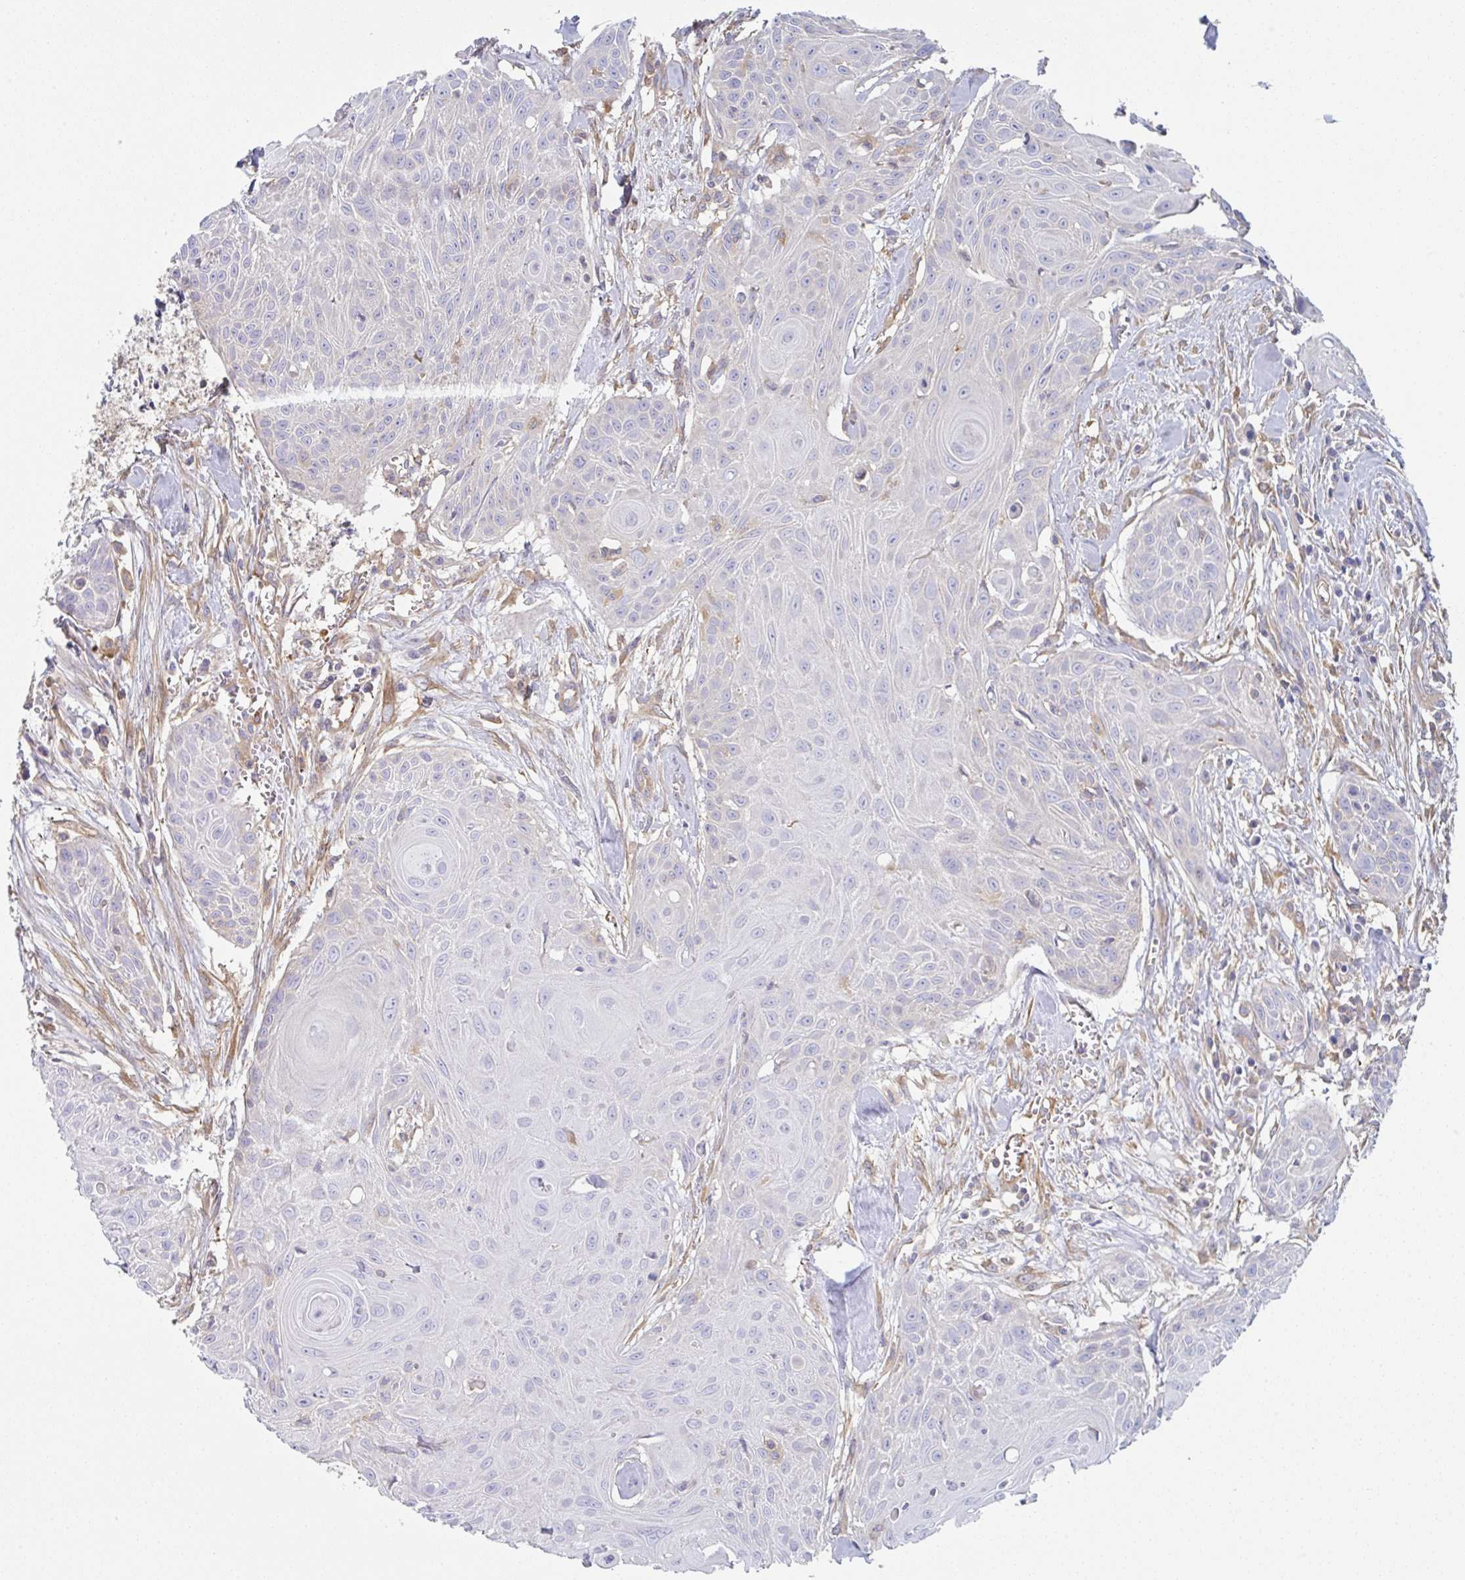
{"staining": {"intensity": "negative", "quantity": "none", "location": "none"}, "tissue": "head and neck cancer", "cell_type": "Tumor cells", "image_type": "cancer", "snomed": [{"axis": "morphology", "description": "Squamous cell carcinoma, NOS"}, {"axis": "topography", "description": "Lymph node"}, {"axis": "topography", "description": "Salivary gland"}, {"axis": "topography", "description": "Head-Neck"}], "caption": "This image is of head and neck cancer stained with immunohistochemistry (IHC) to label a protein in brown with the nuclei are counter-stained blue. There is no staining in tumor cells. (IHC, brightfield microscopy, high magnification).", "gene": "AMPD2", "patient": {"sex": "female", "age": 74}}